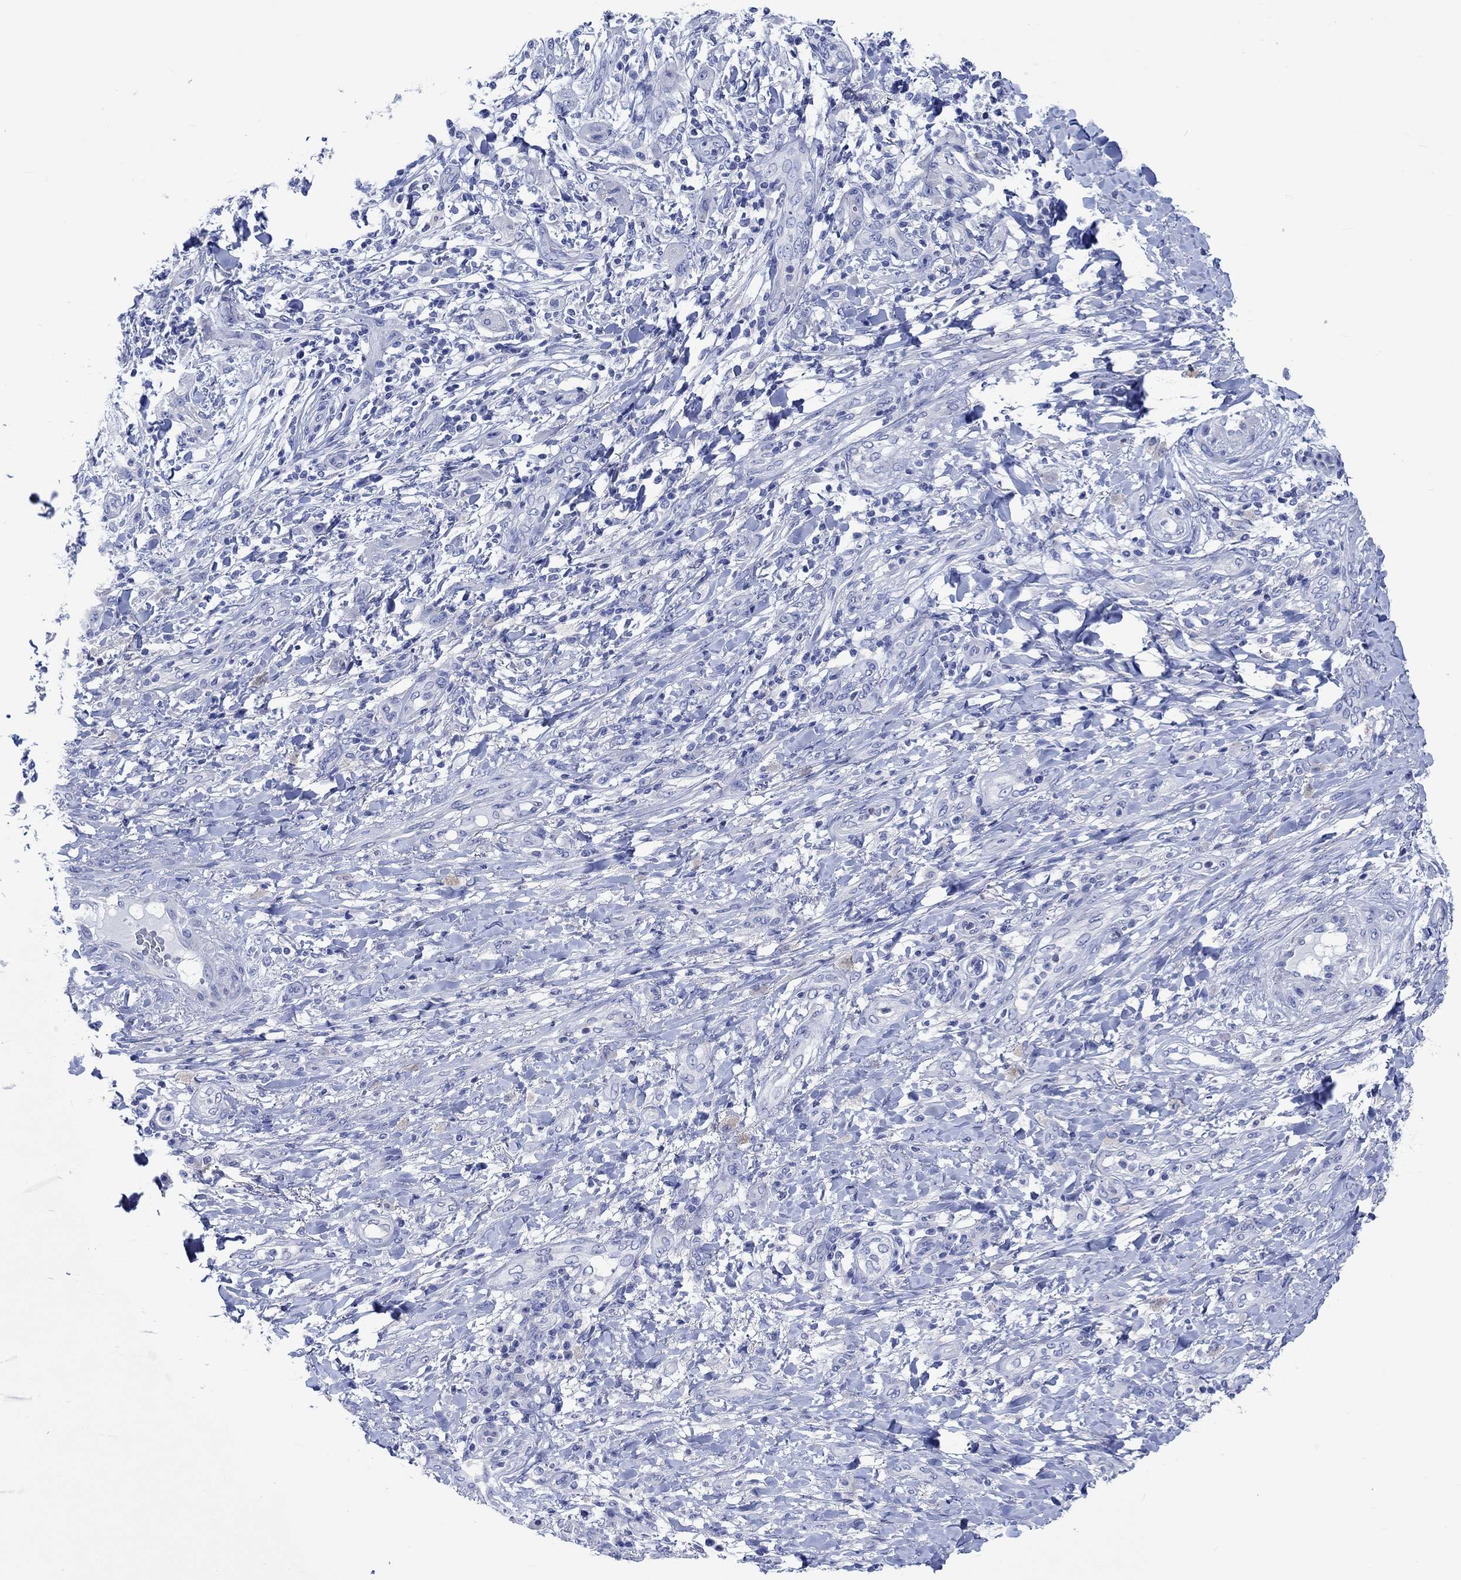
{"staining": {"intensity": "negative", "quantity": "none", "location": "none"}, "tissue": "skin cancer", "cell_type": "Tumor cells", "image_type": "cancer", "snomed": [{"axis": "morphology", "description": "Squamous cell carcinoma, NOS"}, {"axis": "topography", "description": "Skin"}], "caption": "This photomicrograph is of skin squamous cell carcinoma stained with IHC to label a protein in brown with the nuclei are counter-stained blue. There is no expression in tumor cells.", "gene": "PTPRN2", "patient": {"sex": "male", "age": 62}}